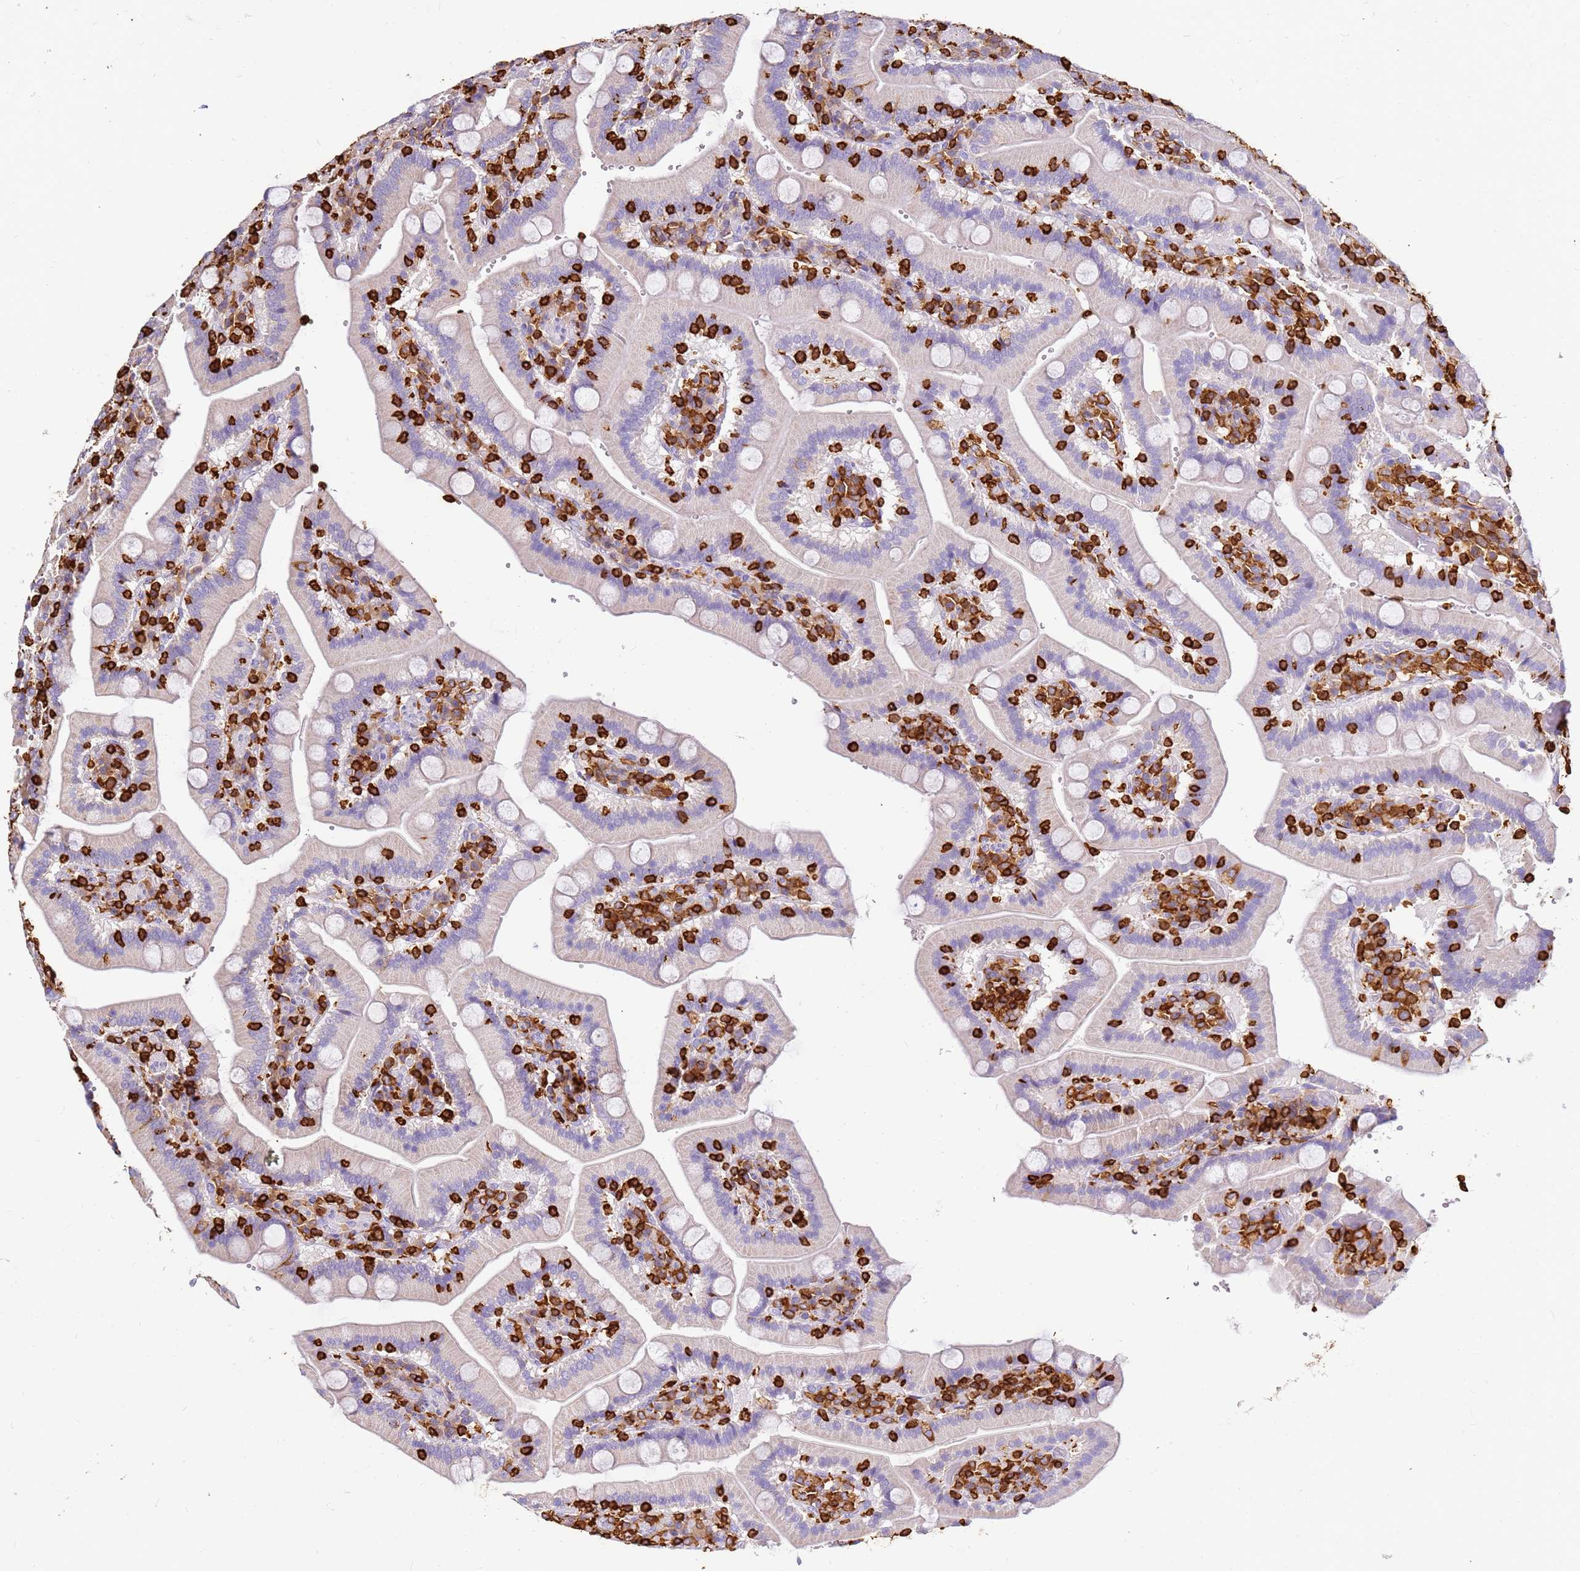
{"staining": {"intensity": "negative", "quantity": "none", "location": "none"}, "tissue": "duodenum", "cell_type": "Glandular cells", "image_type": "normal", "snomed": [{"axis": "morphology", "description": "Normal tissue, NOS"}, {"axis": "topography", "description": "Duodenum"}], "caption": "DAB (3,3'-diaminobenzidine) immunohistochemical staining of benign human duodenum shows no significant staining in glandular cells.", "gene": "CORO1A", "patient": {"sex": "female", "age": 62}}